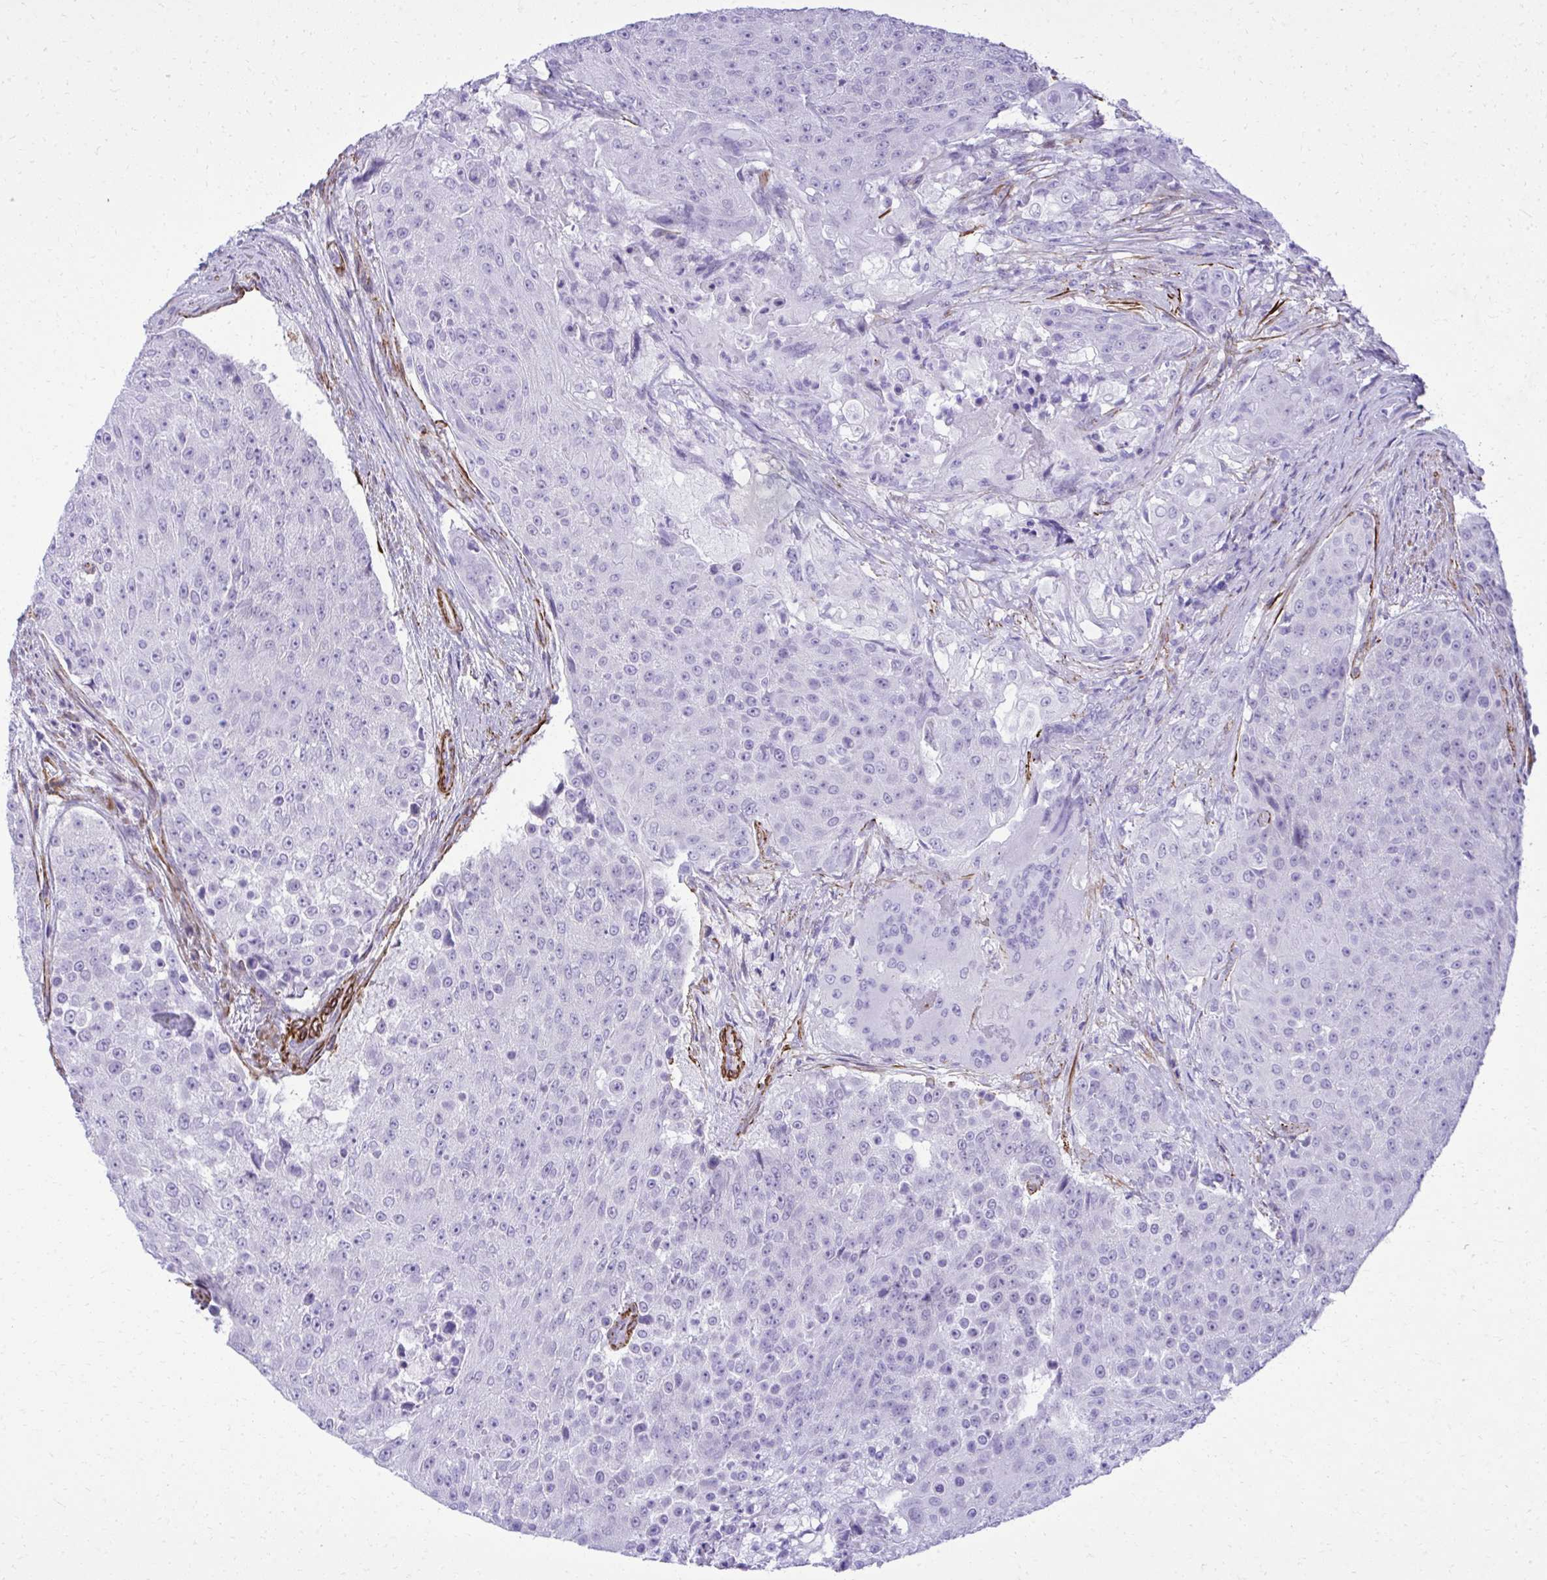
{"staining": {"intensity": "negative", "quantity": "none", "location": "none"}, "tissue": "urothelial cancer", "cell_type": "Tumor cells", "image_type": "cancer", "snomed": [{"axis": "morphology", "description": "Urothelial carcinoma, High grade"}, {"axis": "topography", "description": "Urinary bladder"}], "caption": "DAB immunohistochemical staining of high-grade urothelial carcinoma demonstrates no significant staining in tumor cells.", "gene": "PITPNM3", "patient": {"sex": "female", "age": 63}}